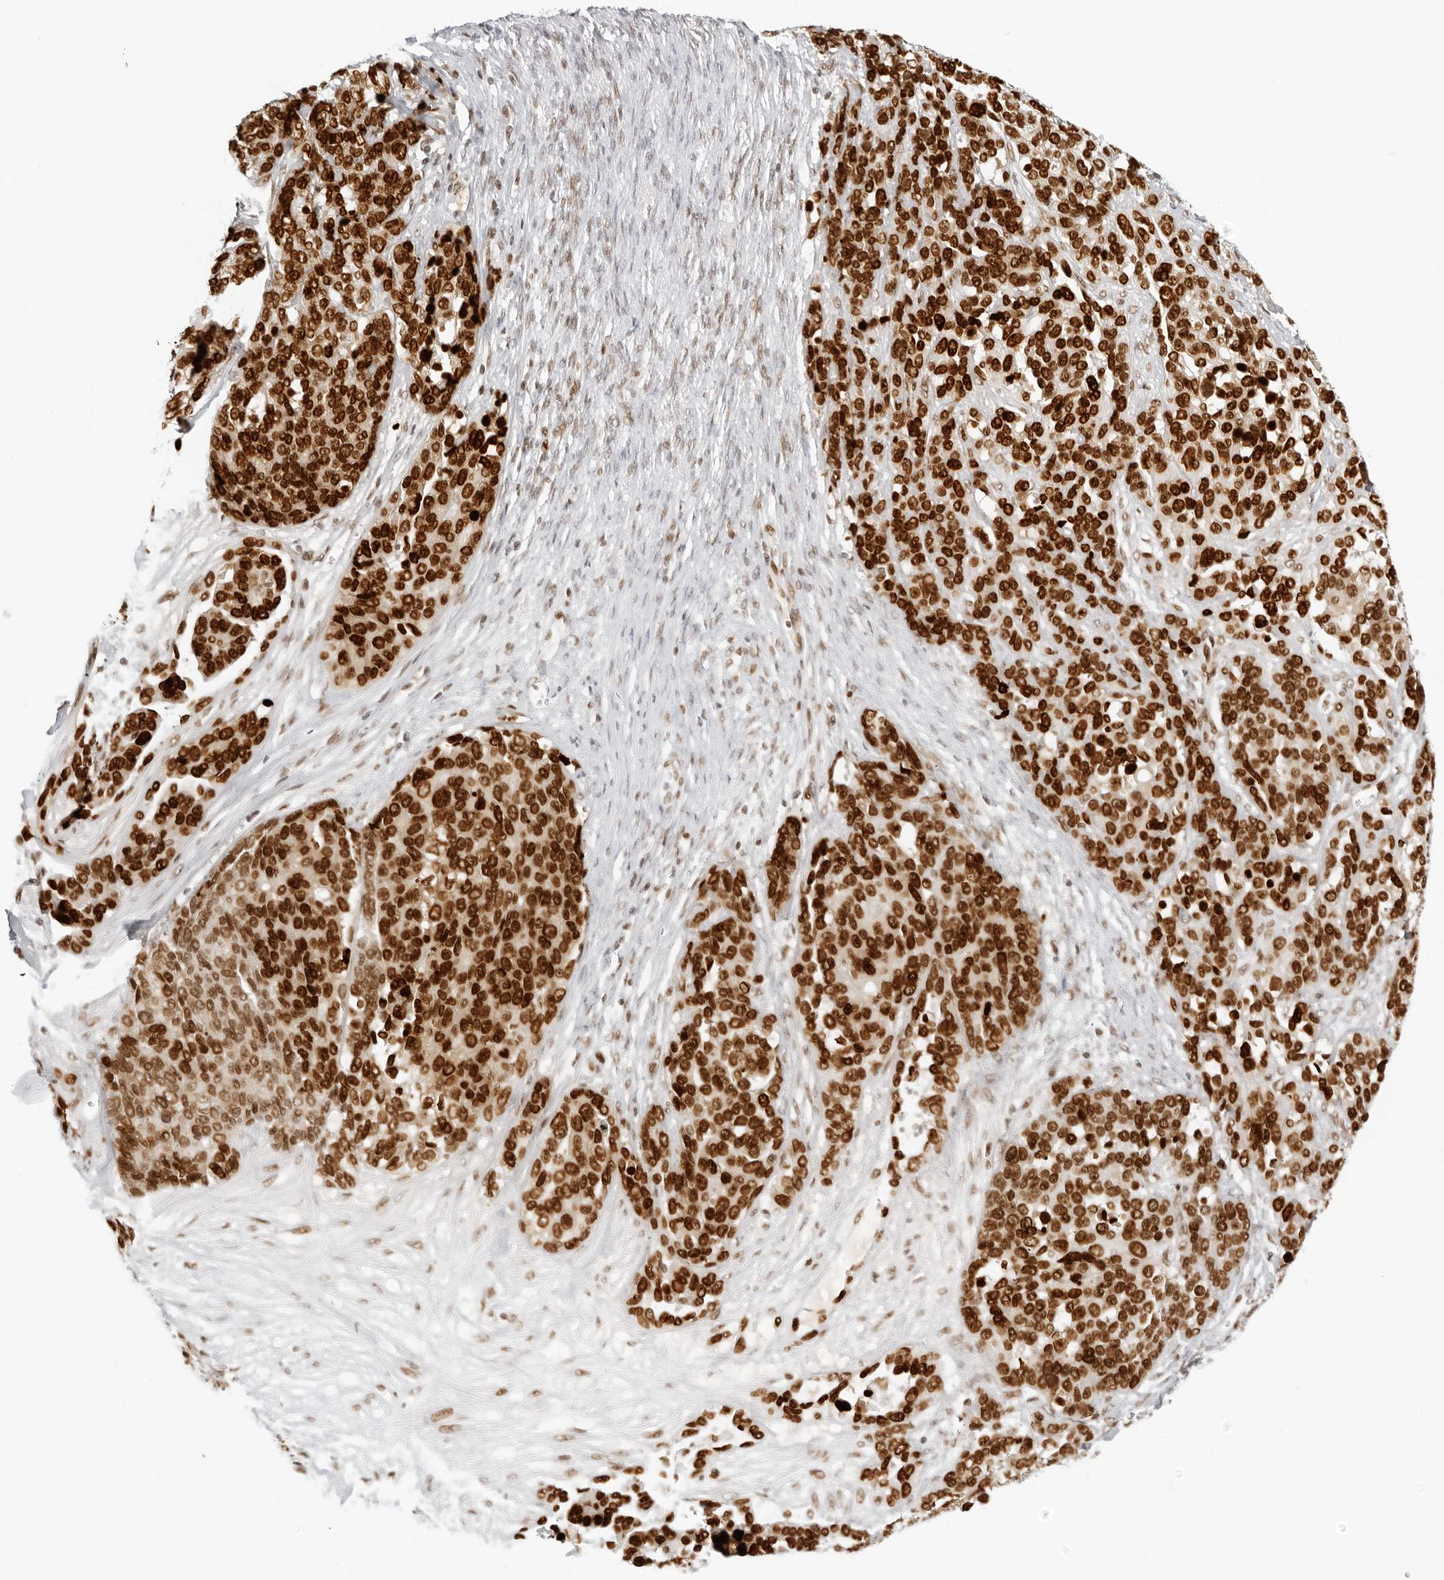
{"staining": {"intensity": "strong", "quantity": ">75%", "location": "nuclear"}, "tissue": "ovarian cancer", "cell_type": "Tumor cells", "image_type": "cancer", "snomed": [{"axis": "morphology", "description": "Cystadenocarcinoma, serous, NOS"}, {"axis": "topography", "description": "Ovary"}], "caption": "Protein staining displays strong nuclear positivity in approximately >75% of tumor cells in ovarian serous cystadenocarcinoma.", "gene": "RCC1", "patient": {"sex": "female", "age": 44}}